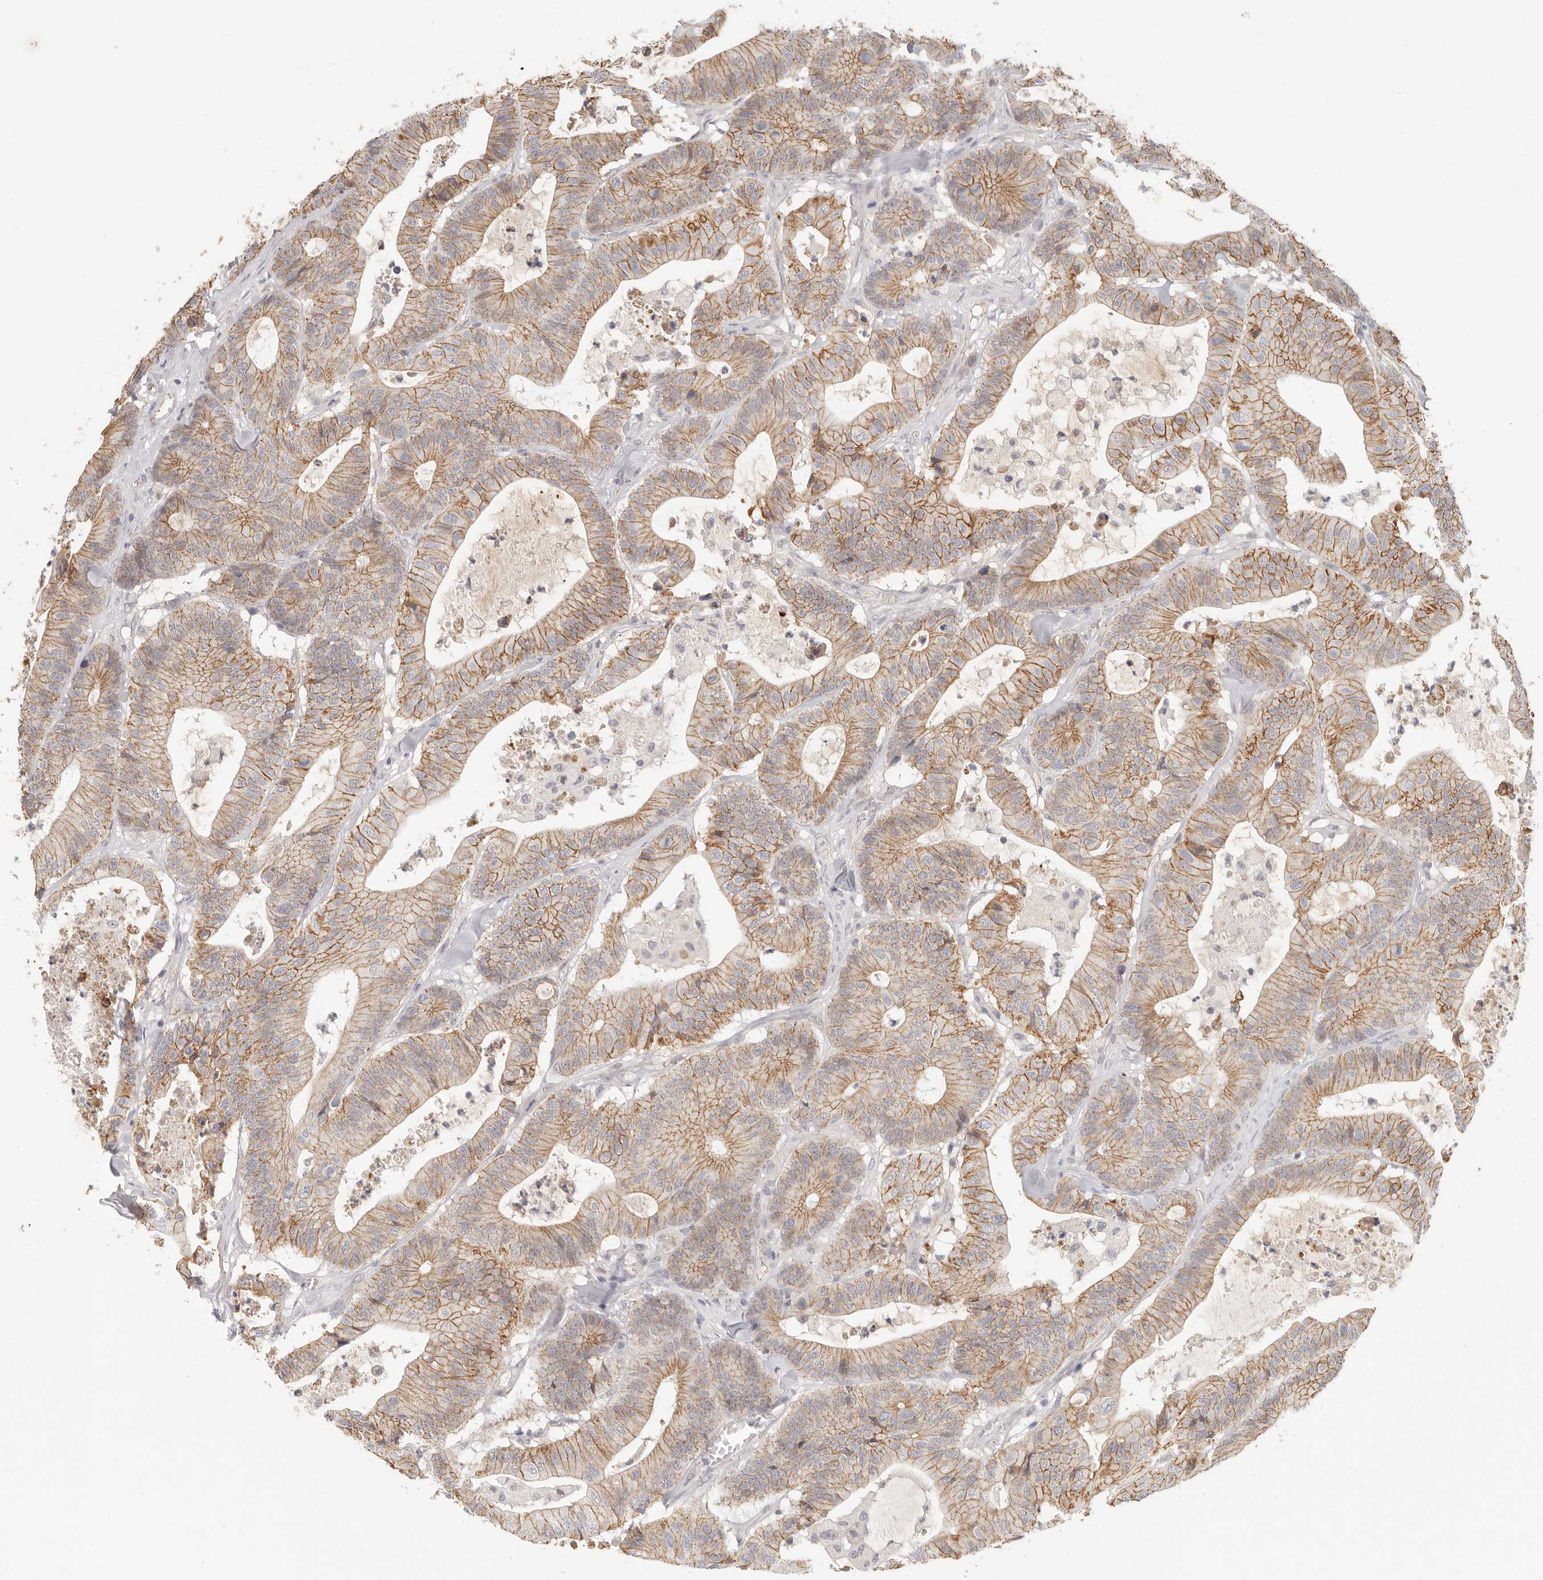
{"staining": {"intensity": "moderate", "quantity": ">75%", "location": "cytoplasmic/membranous"}, "tissue": "colorectal cancer", "cell_type": "Tumor cells", "image_type": "cancer", "snomed": [{"axis": "morphology", "description": "Adenocarcinoma, NOS"}, {"axis": "topography", "description": "Colon"}], "caption": "Moderate cytoplasmic/membranous protein expression is present in approximately >75% of tumor cells in colorectal cancer.", "gene": "ANXA9", "patient": {"sex": "female", "age": 84}}